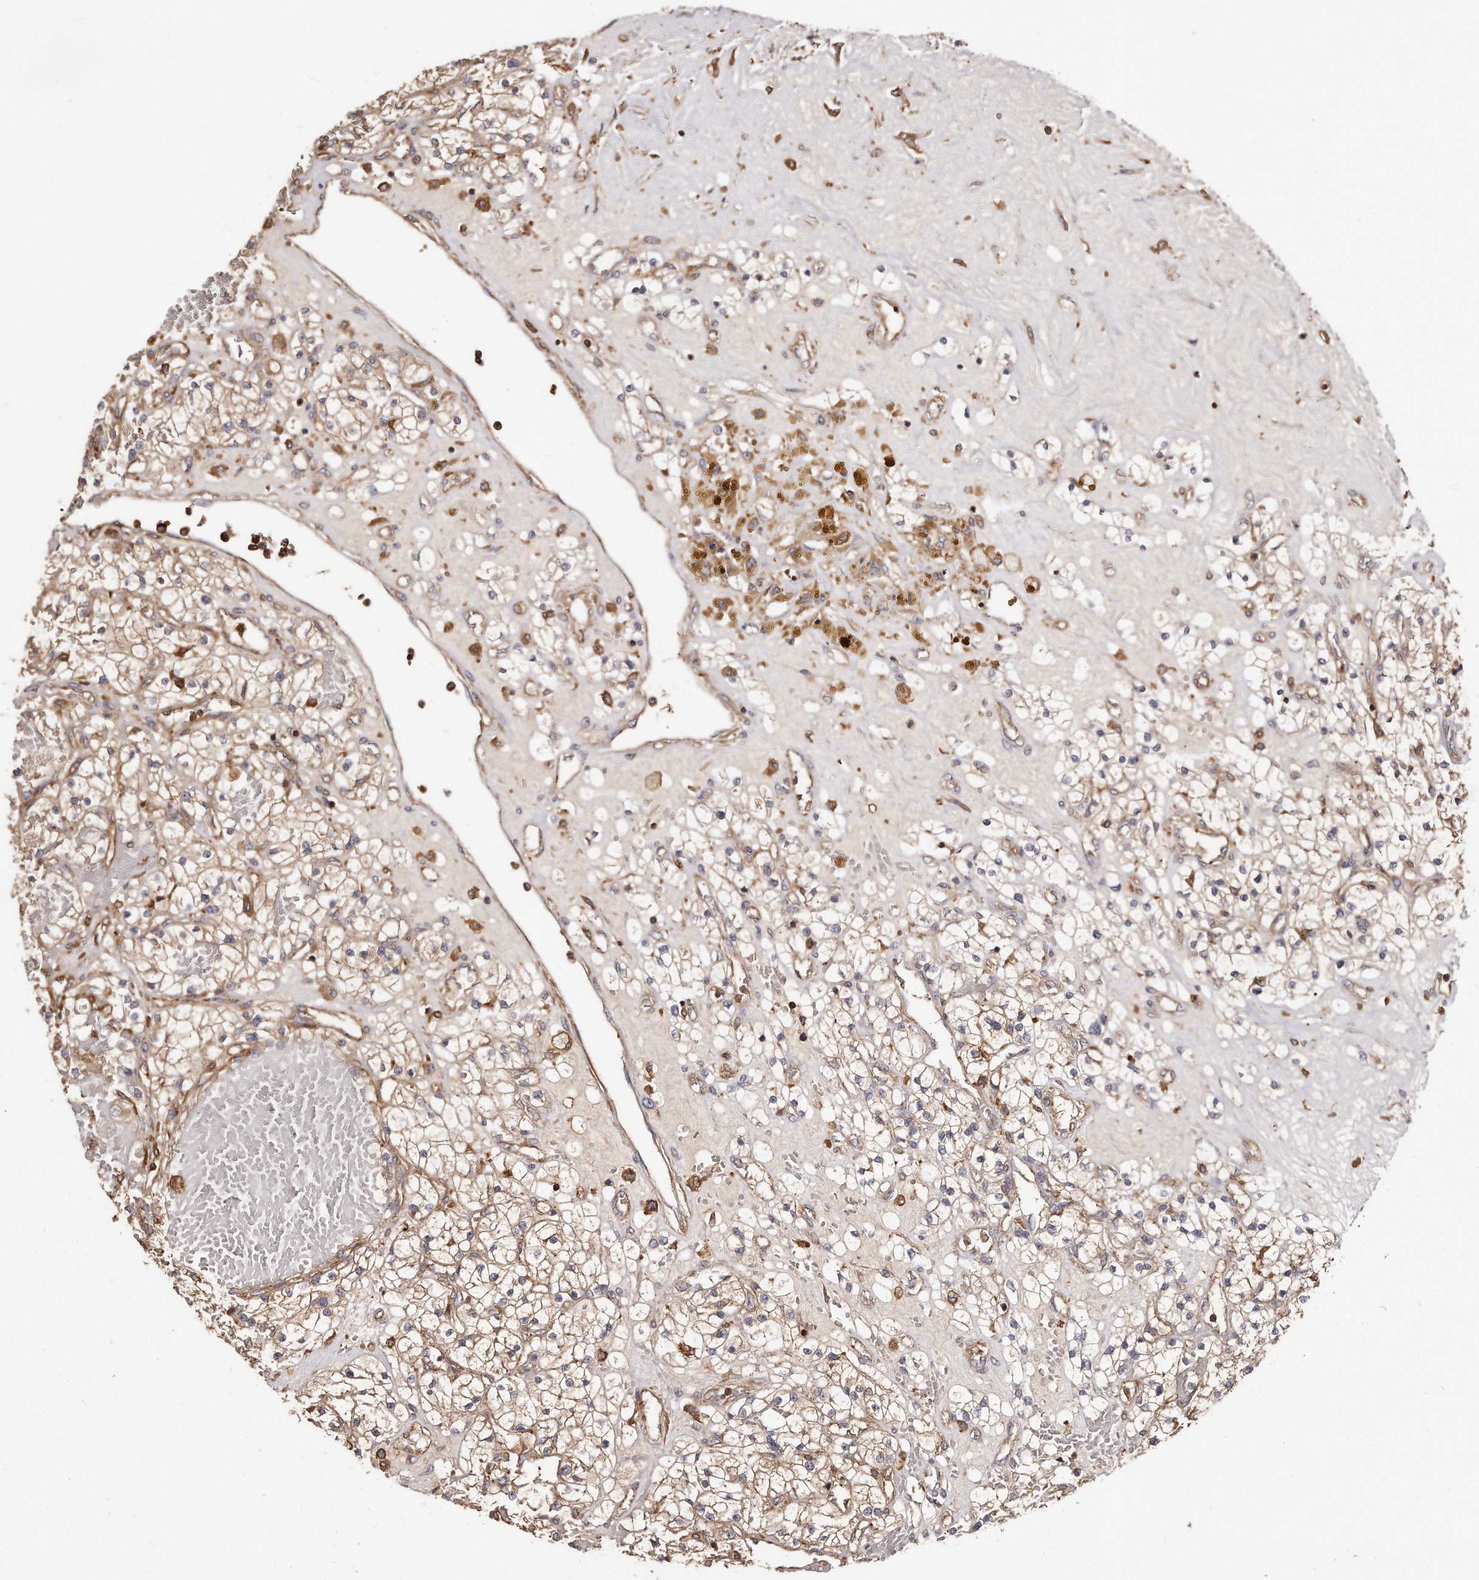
{"staining": {"intensity": "negative", "quantity": "none", "location": "none"}, "tissue": "renal cancer", "cell_type": "Tumor cells", "image_type": "cancer", "snomed": [{"axis": "morphology", "description": "Normal tissue, NOS"}, {"axis": "morphology", "description": "Adenocarcinoma, NOS"}, {"axis": "topography", "description": "Kidney"}], "caption": "High magnification brightfield microscopy of adenocarcinoma (renal) stained with DAB (brown) and counterstained with hematoxylin (blue): tumor cells show no significant positivity.", "gene": "CAP1", "patient": {"sex": "male", "age": 68}}